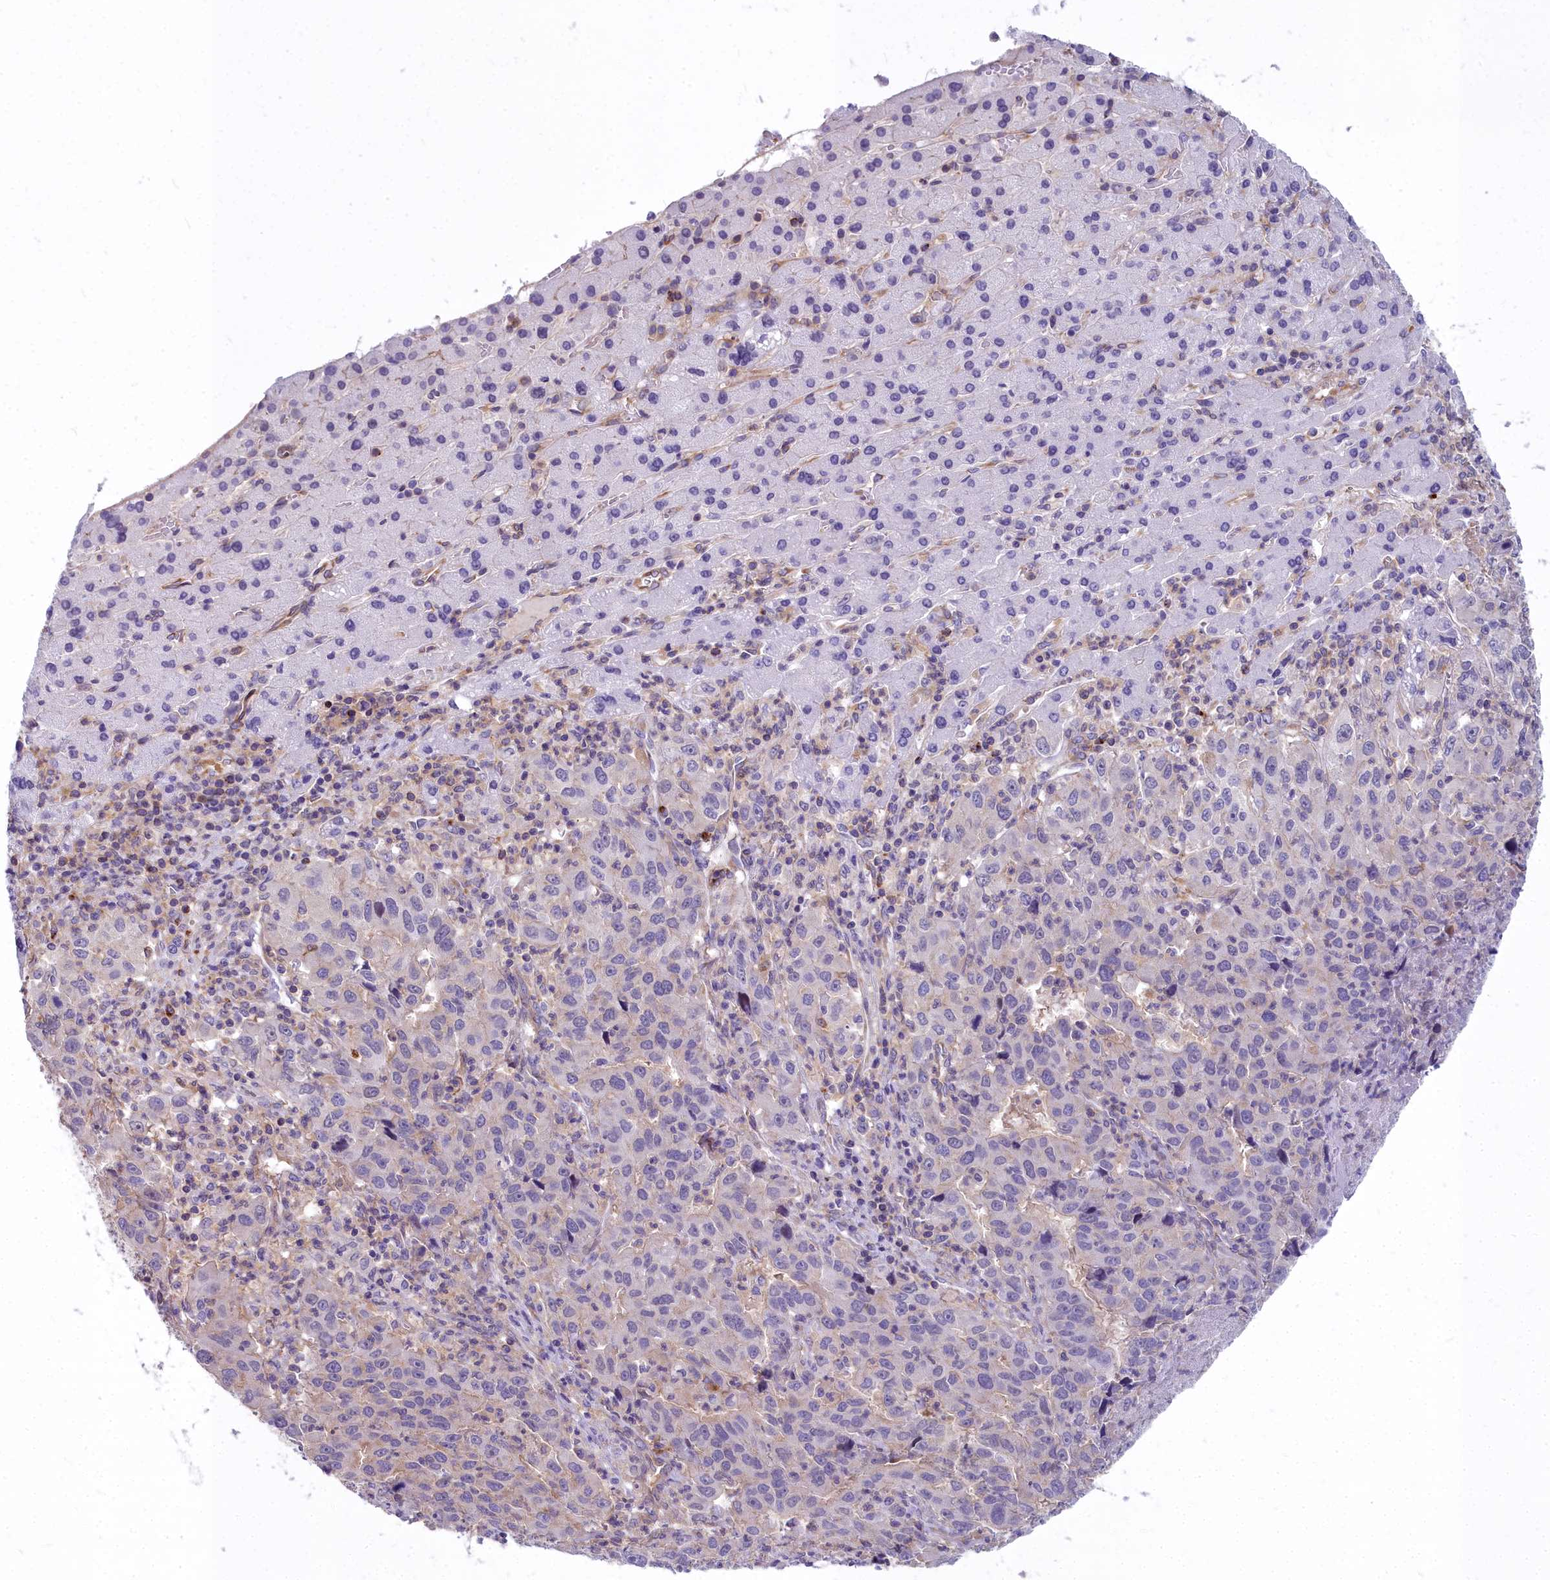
{"staining": {"intensity": "negative", "quantity": "none", "location": "none"}, "tissue": "liver cancer", "cell_type": "Tumor cells", "image_type": "cancer", "snomed": [{"axis": "morphology", "description": "Carcinoma, Hepatocellular, NOS"}, {"axis": "topography", "description": "Liver"}], "caption": "DAB (3,3'-diaminobenzidine) immunohistochemical staining of hepatocellular carcinoma (liver) shows no significant staining in tumor cells.", "gene": "HLA-DOA", "patient": {"sex": "male", "age": 63}}